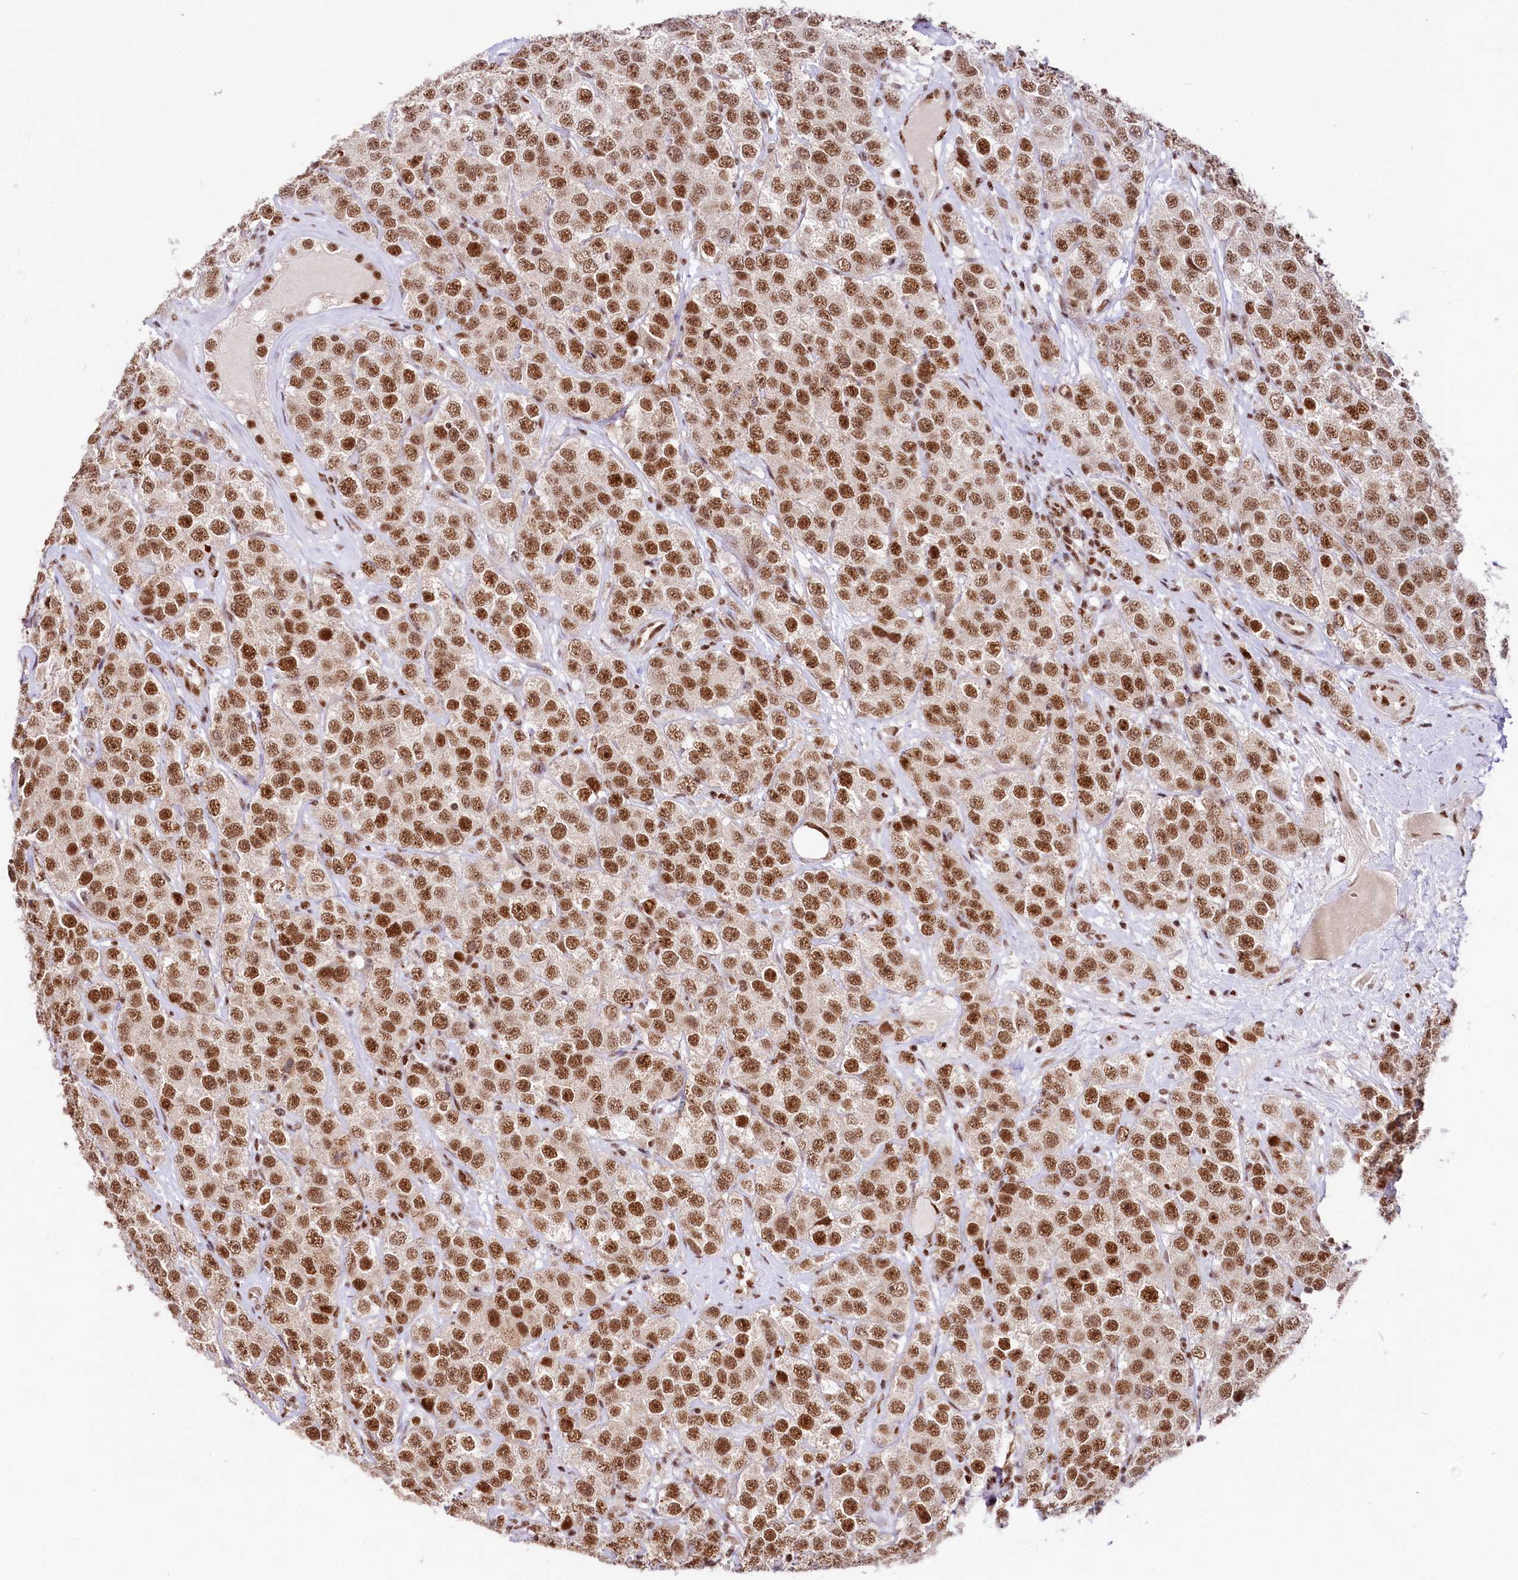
{"staining": {"intensity": "strong", "quantity": ">75%", "location": "nuclear"}, "tissue": "testis cancer", "cell_type": "Tumor cells", "image_type": "cancer", "snomed": [{"axis": "morphology", "description": "Seminoma, NOS"}, {"axis": "topography", "description": "Testis"}], "caption": "The photomicrograph displays immunohistochemical staining of seminoma (testis). There is strong nuclear positivity is identified in approximately >75% of tumor cells.", "gene": "HIRA", "patient": {"sex": "male", "age": 28}}